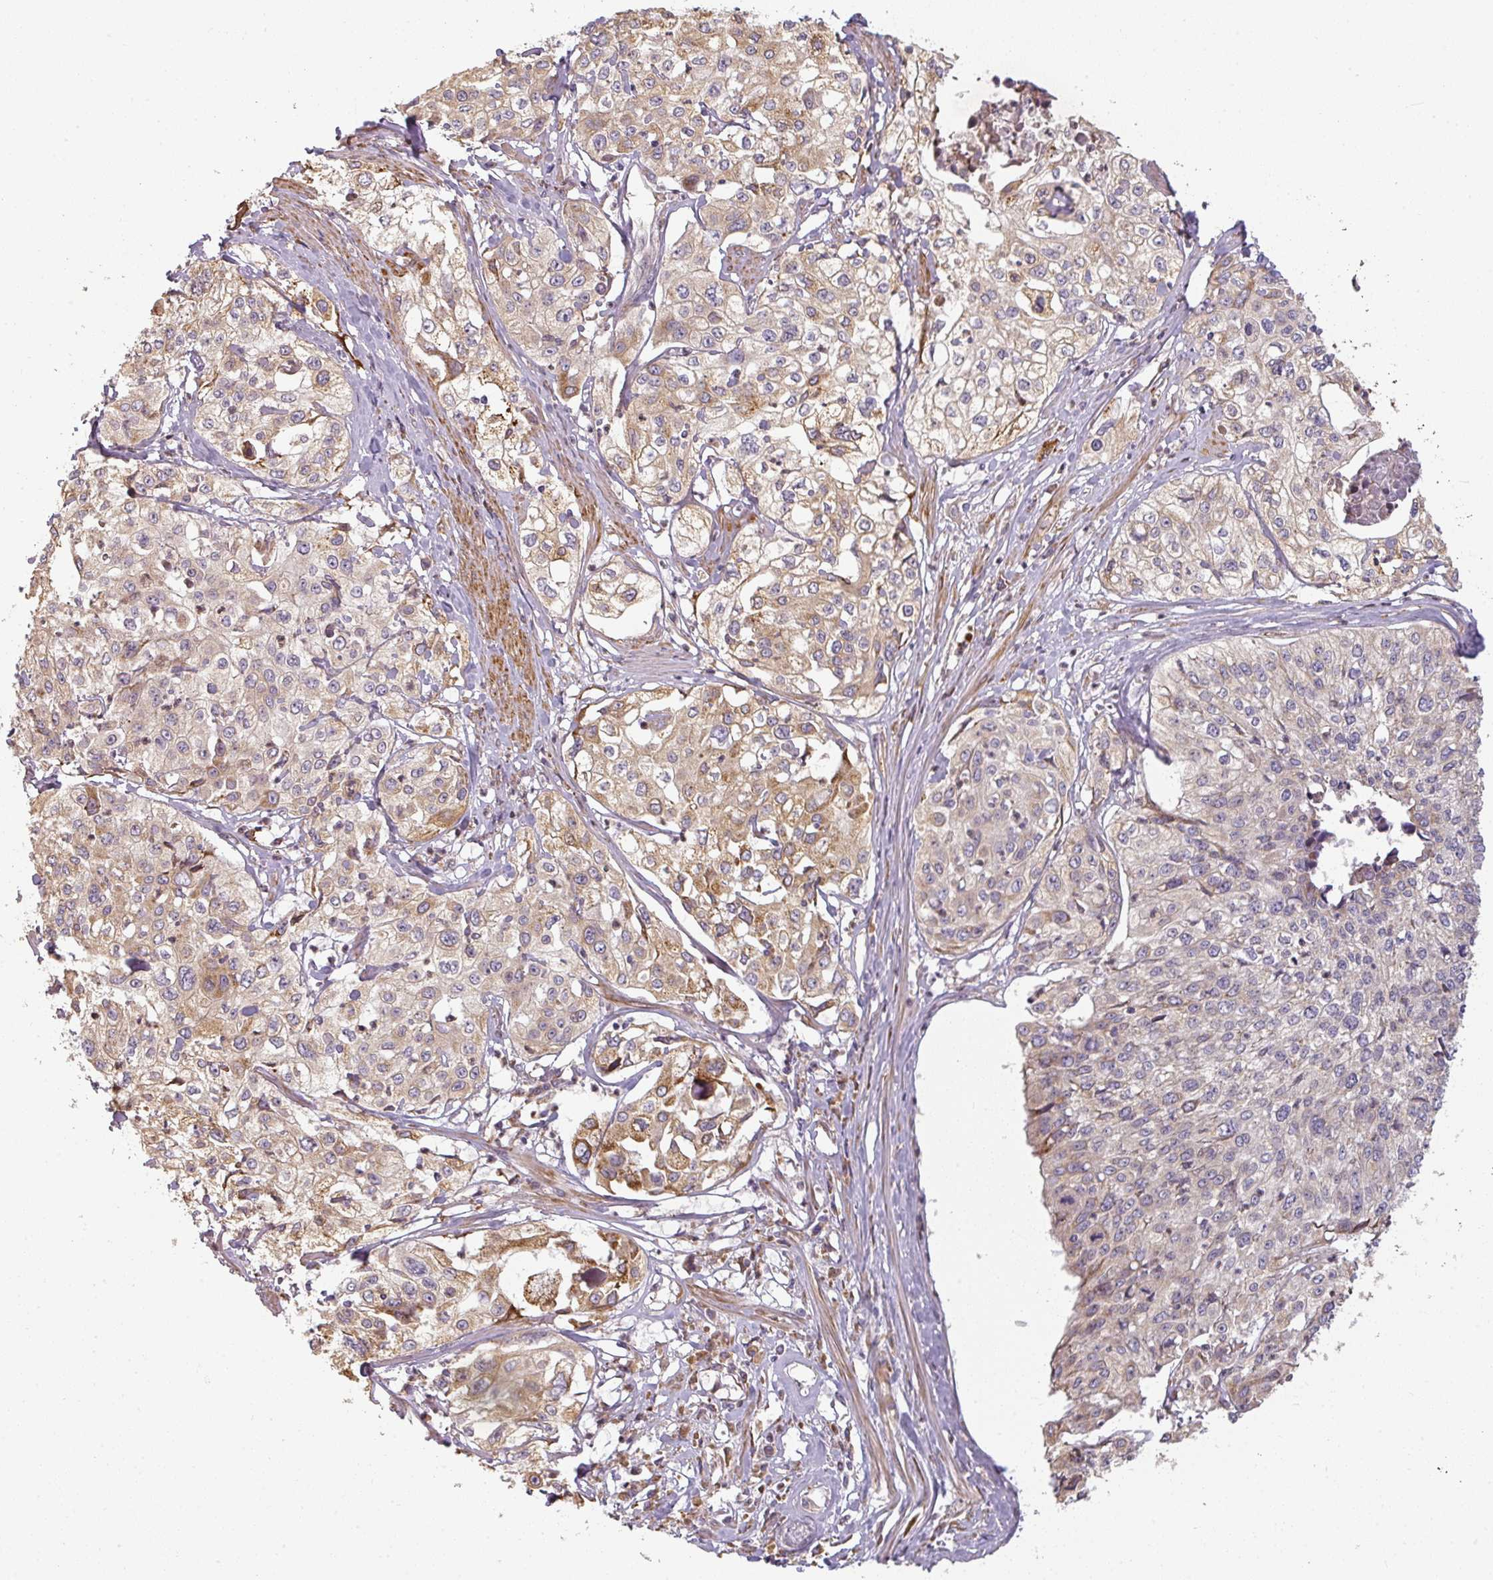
{"staining": {"intensity": "moderate", "quantity": "25%-75%", "location": "cytoplasmic/membranous"}, "tissue": "cervical cancer", "cell_type": "Tumor cells", "image_type": "cancer", "snomed": [{"axis": "morphology", "description": "Squamous cell carcinoma, NOS"}, {"axis": "topography", "description": "Cervix"}], "caption": "IHC (DAB) staining of squamous cell carcinoma (cervical) demonstrates moderate cytoplasmic/membranous protein expression in about 25%-75% of tumor cells. (IHC, brightfield microscopy, high magnification).", "gene": "CCDC144A", "patient": {"sex": "female", "age": 31}}